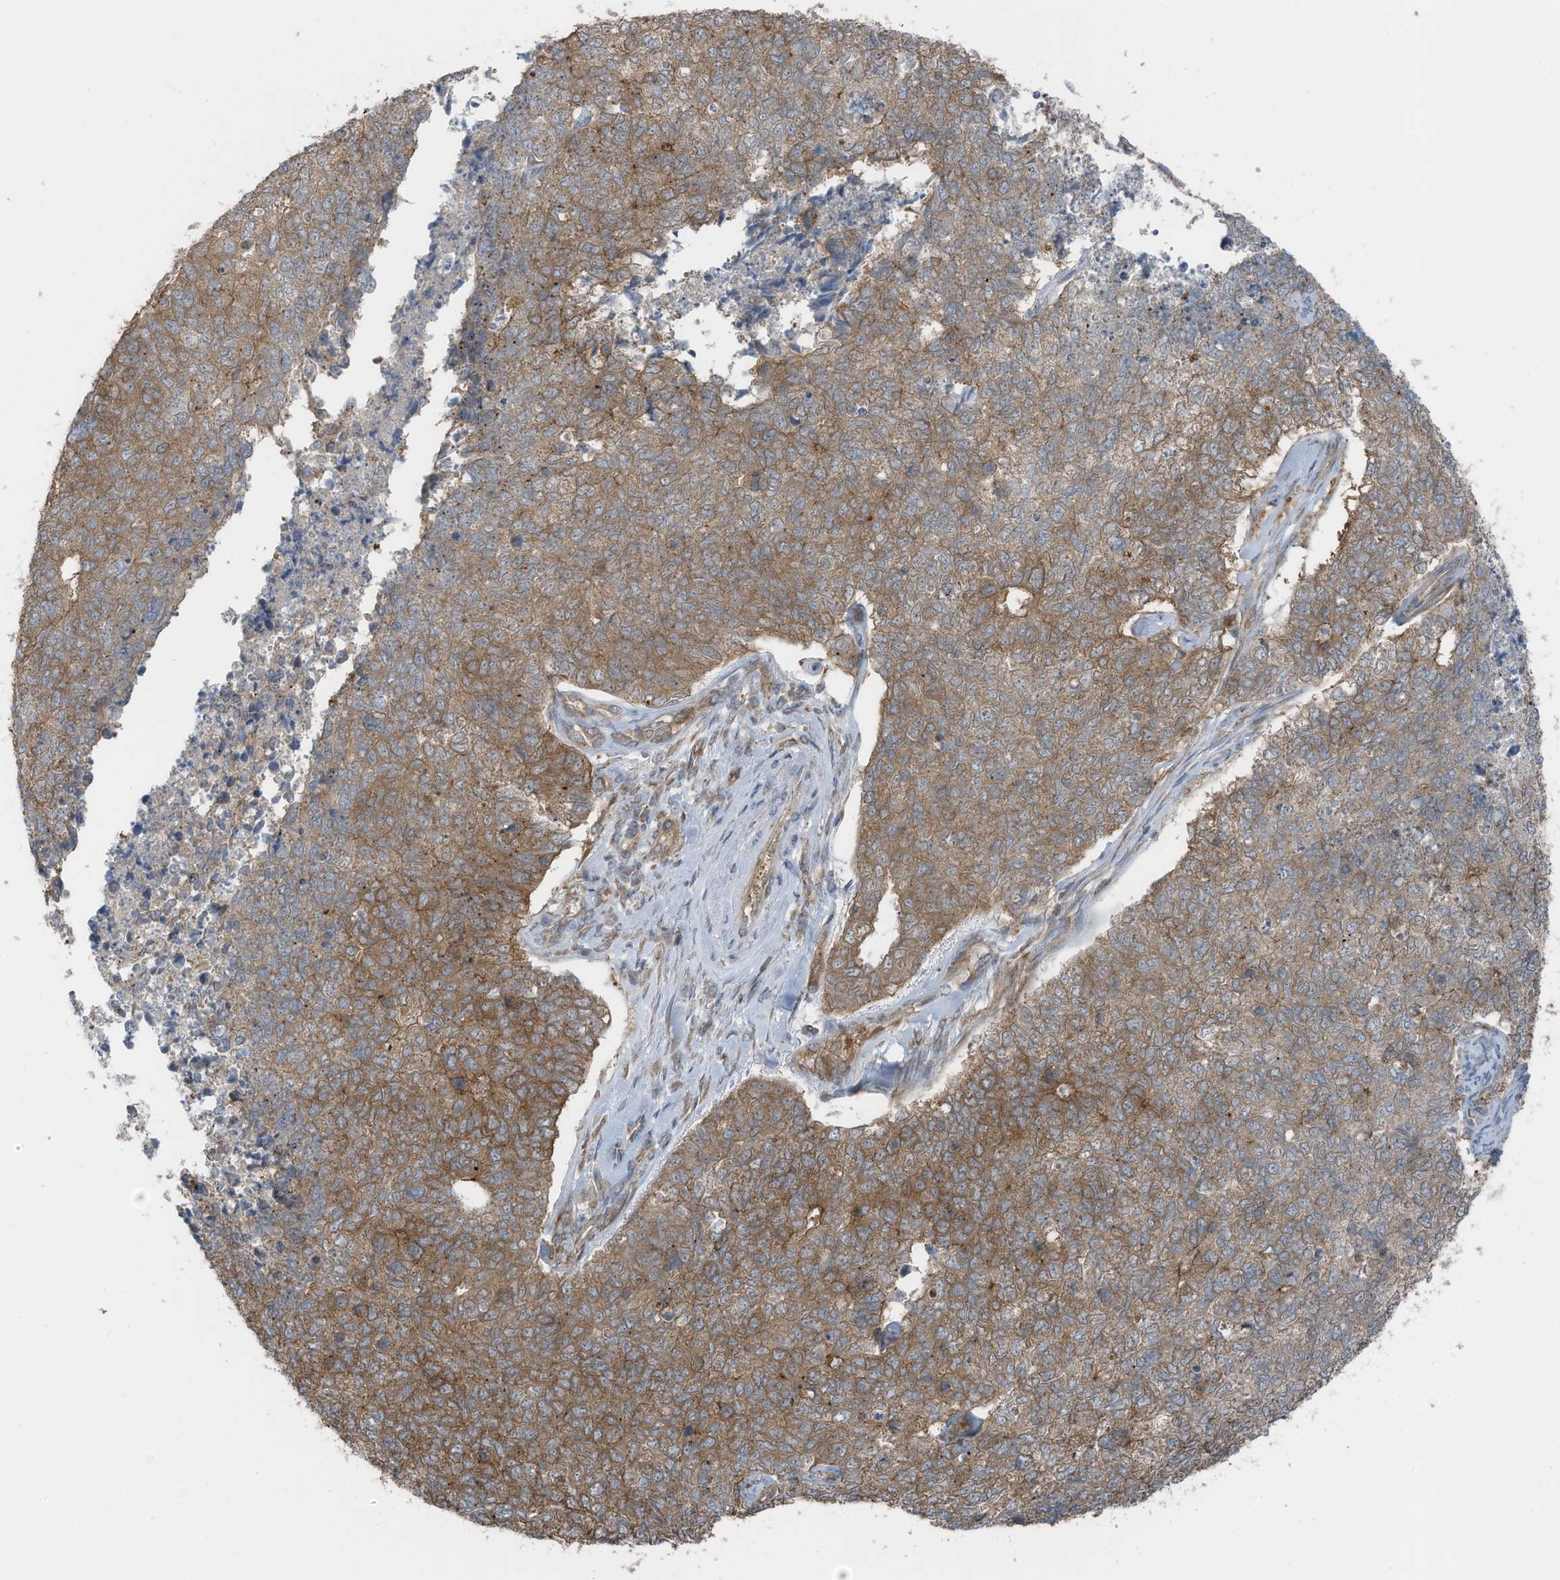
{"staining": {"intensity": "moderate", "quantity": ">75%", "location": "cytoplasmic/membranous"}, "tissue": "cervical cancer", "cell_type": "Tumor cells", "image_type": "cancer", "snomed": [{"axis": "morphology", "description": "Squamous cell carcinoma, NOS"}, {"axis": "topography", "description": "Cervix"}], "caption": "Cervical cancer stained with DAB immunohistochemistry (IHC) shows medium levels of moderate cytoplasmic/membranous positivity in approximately >75% of tumor cells.", "gene": "TXNDC9", "patient": {"sex": "female", "age": 63}}